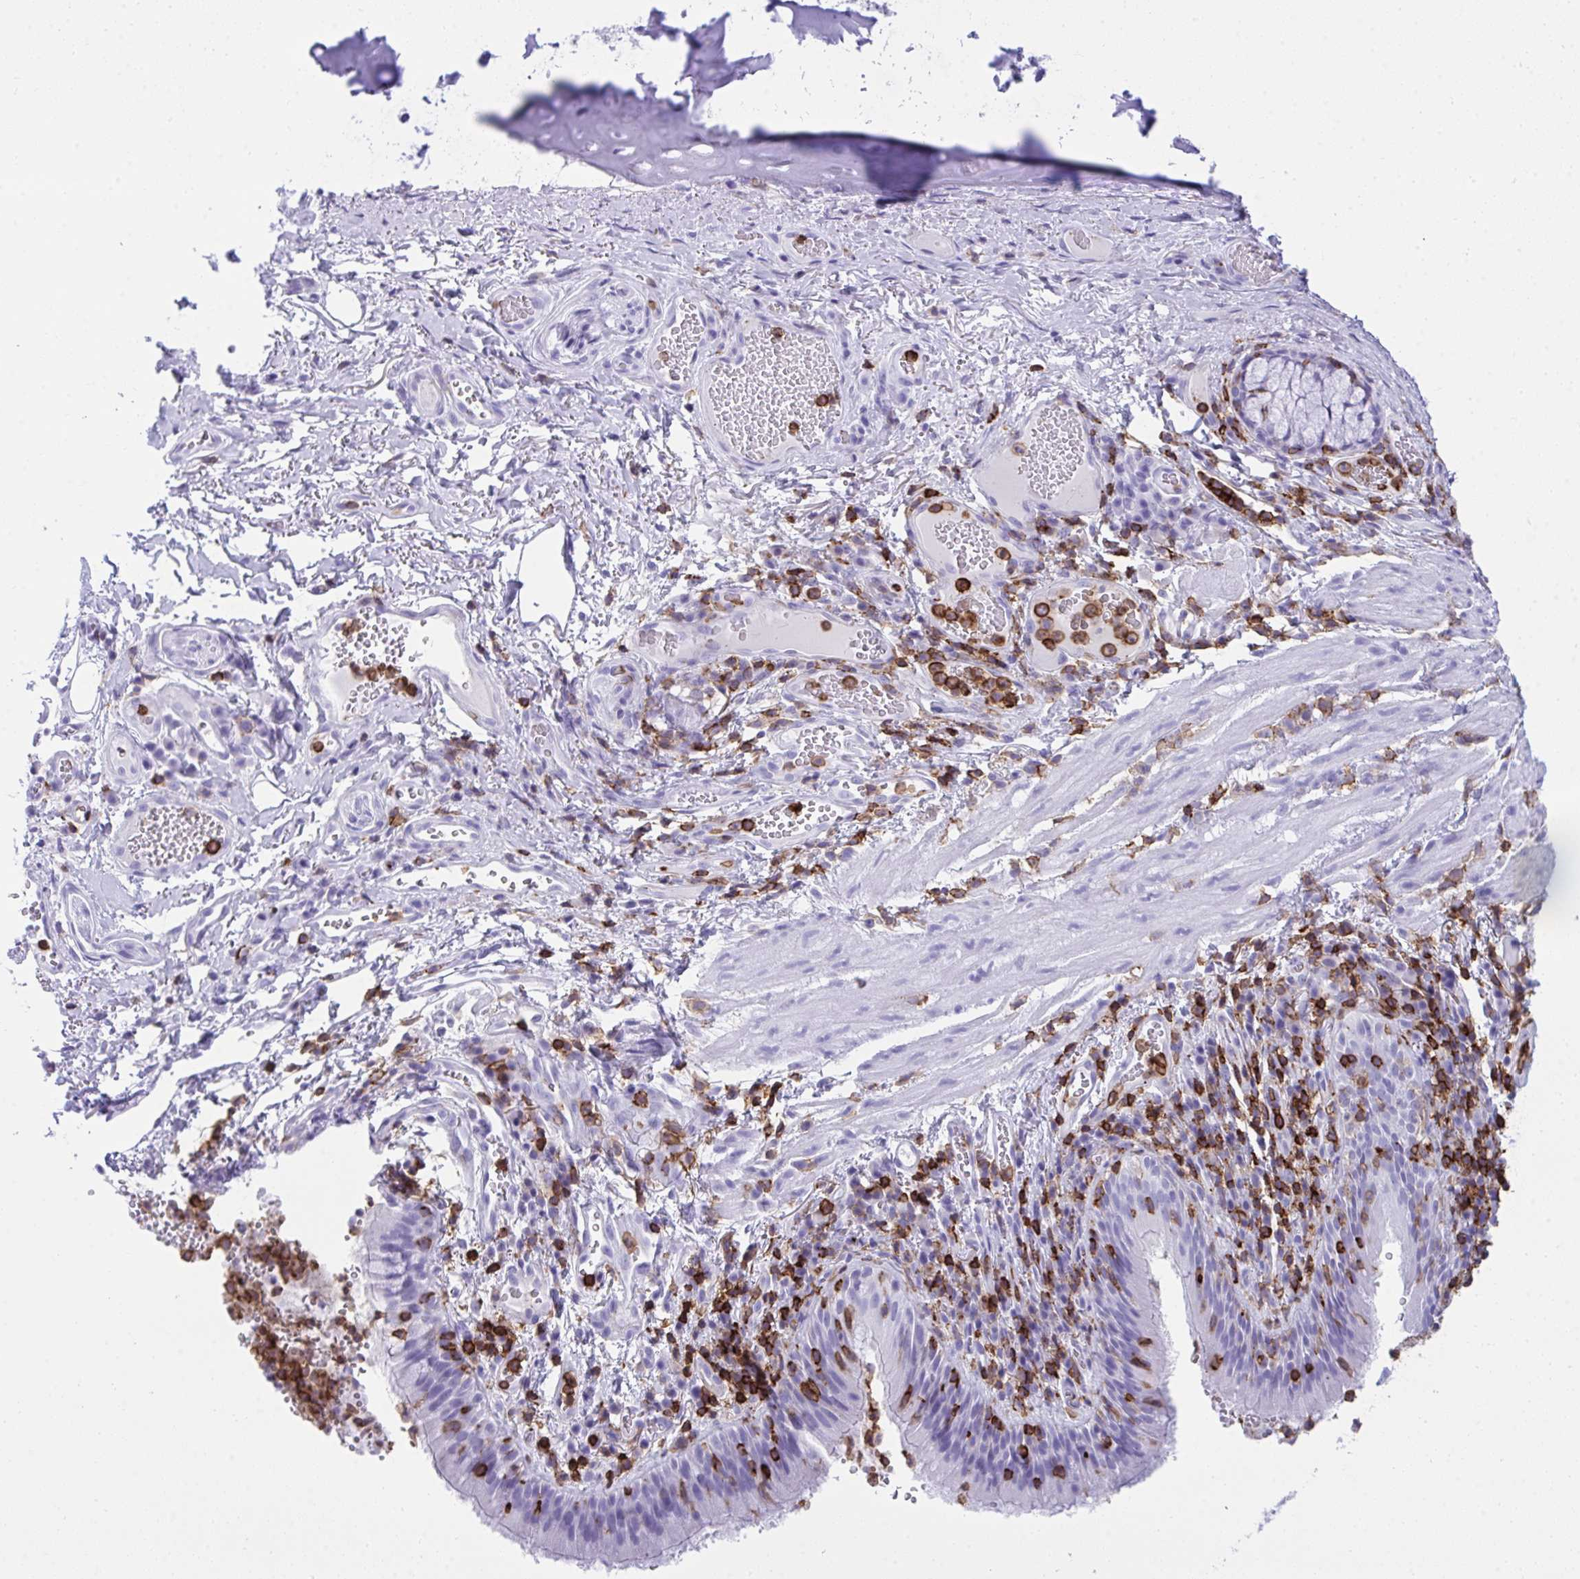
{"staining": {"intensity": "negative", "quantity": "none", "location": "none"}, "tissue": "bronchus", "cell_type": "Respiratory epithelial cells", "image_type": "normal", "snomed": [{"axis": "morphology", "description": "Normal tissue, NOS"}, {"axis": "topography", "description": "Lymph node"}, {"axis": "topography", "description": "Bronchus"}], "caption": "Human bronchus stained for a protein using immunohistochemistry (IHC) shows no positivity in respiratory epithelial cells.", "gene": "SPN", "patient": {"sex": "male", "age": 56}}